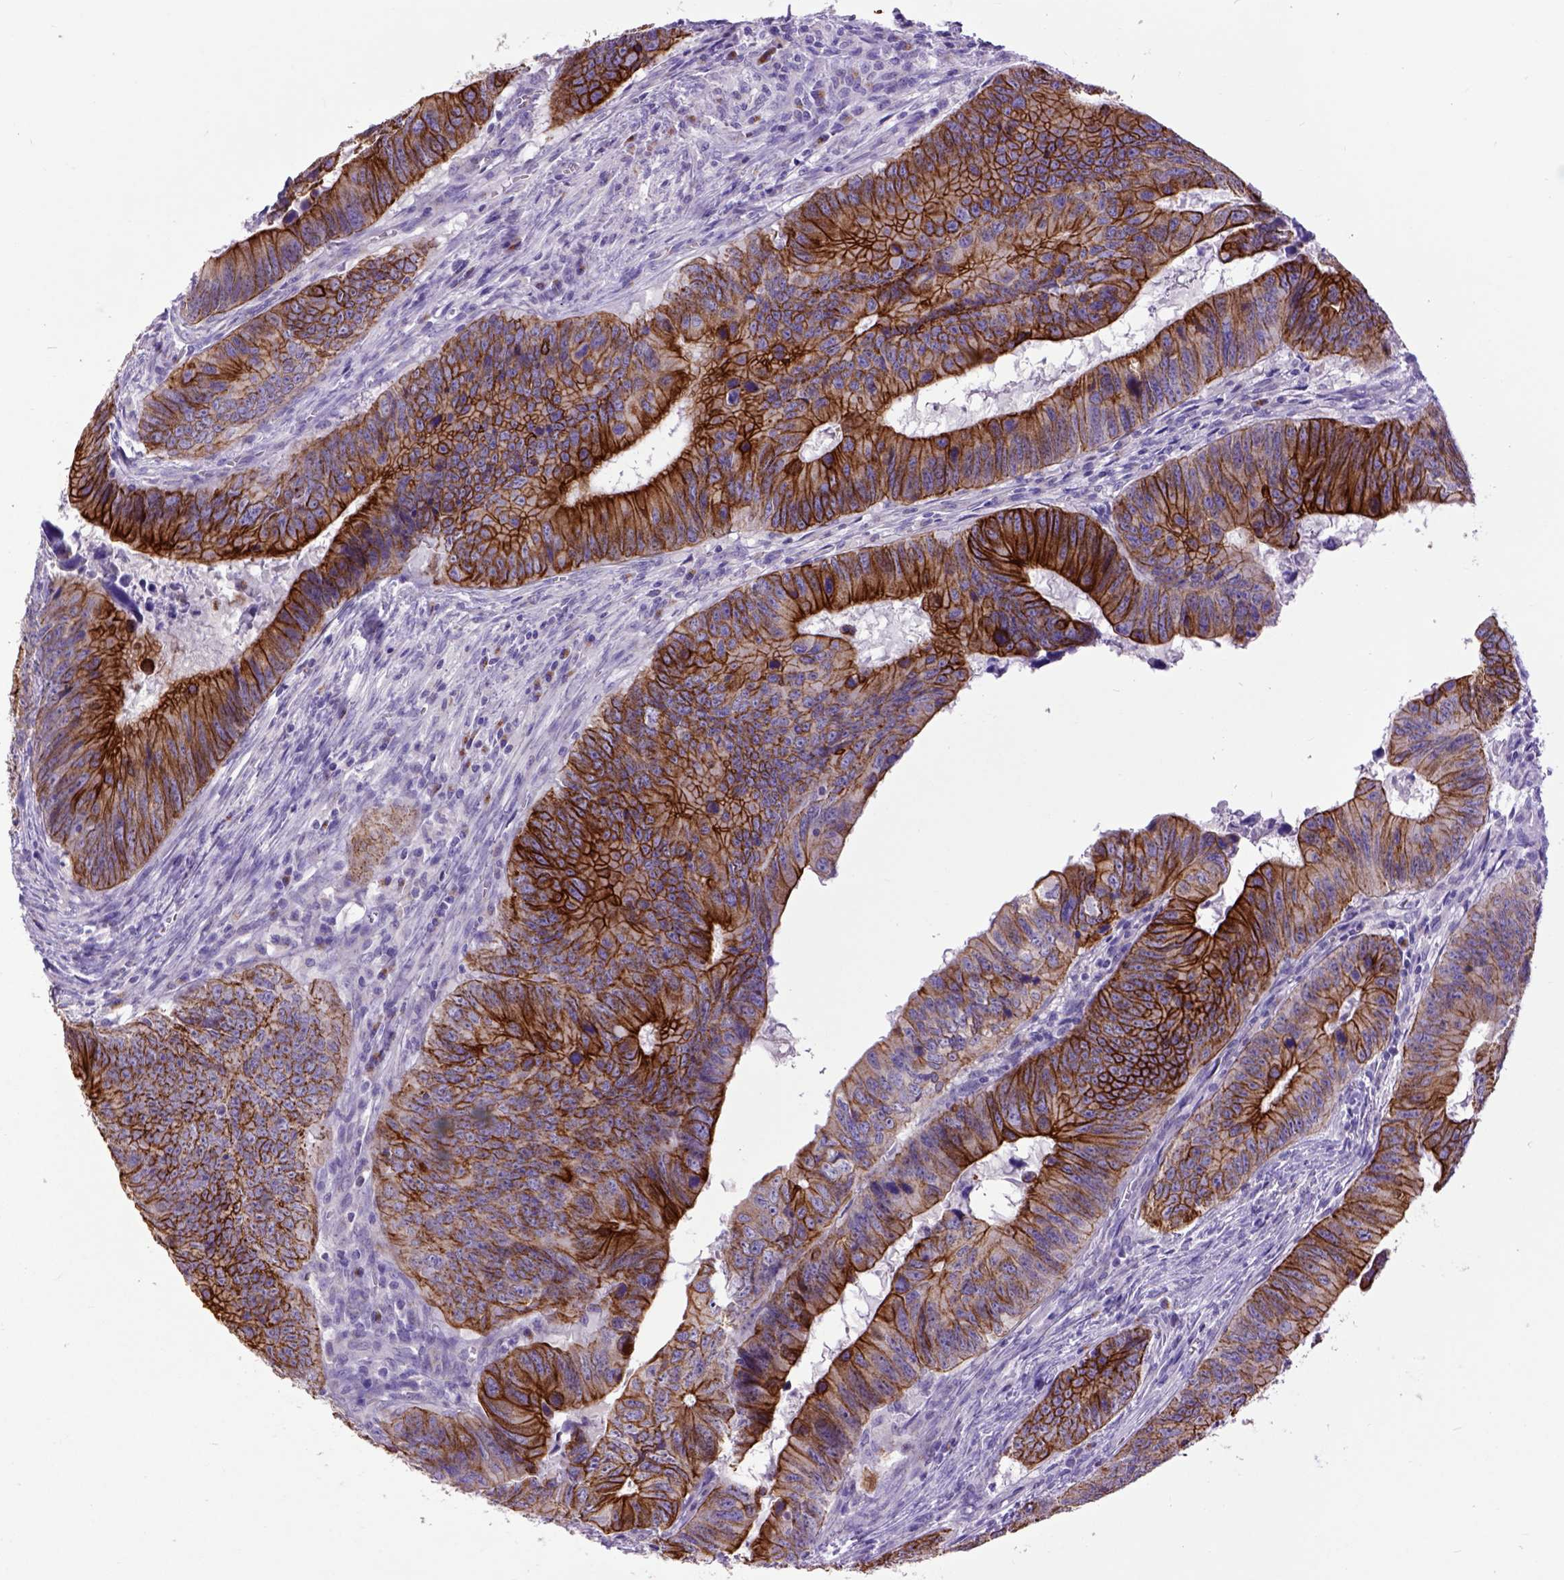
{"staining": {"intensity": "strong", "quantity": ">75%", "location": "cytoplasmic/membranous"}, "tissue": "colorectal cancer", "cell_type": "Tumor cells", "image_type": "cancer", "snomed": [{"axis": "morphology", "description": "Adenocarcinoma, NOS"}, {"axis": "topography", "description": "Colon"}], "caption": "Colorectal adenocarcinoma stained with immunohistochemistry displays strong cytoplasmic/membranous staining in approximately >75% of tumor cells.", "gene": "RAB25", "patient": {"sex": "female", "age": 82}}